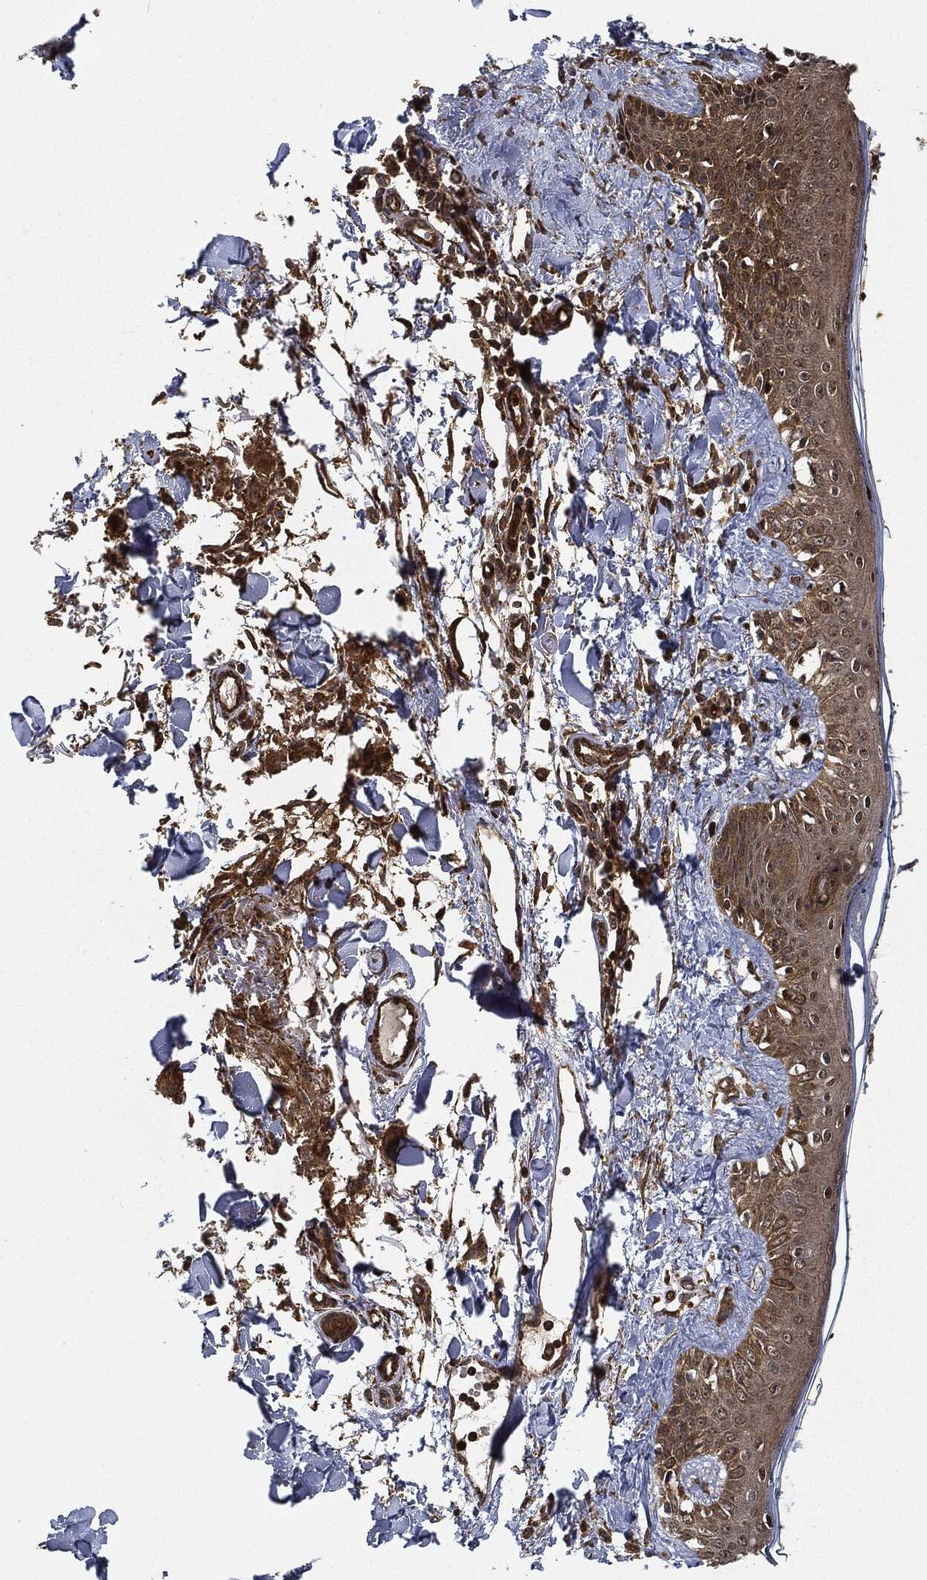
{"staining": {"intensity": "moderate", "quantity": "25%-75%", "location": "cytoplasmic/membranous"}, "tissue": "skin", "cell_type": "Fibroblasts", "image_type": "normal", "snomed": [{"axis": "morphology", "description": "Normal tissue, NOS"}, {"axis": "topography", "description": "Skin"}], "caption": "Immunohistochemical staining of unremarkable skin reveals 25%-75% levels of moderate cytoplasmic/membranous protein expression in approximately 25%-75% of fibroblasts.", "gene": "CEP290", "patient": {"sex": "male", "age": 76}}